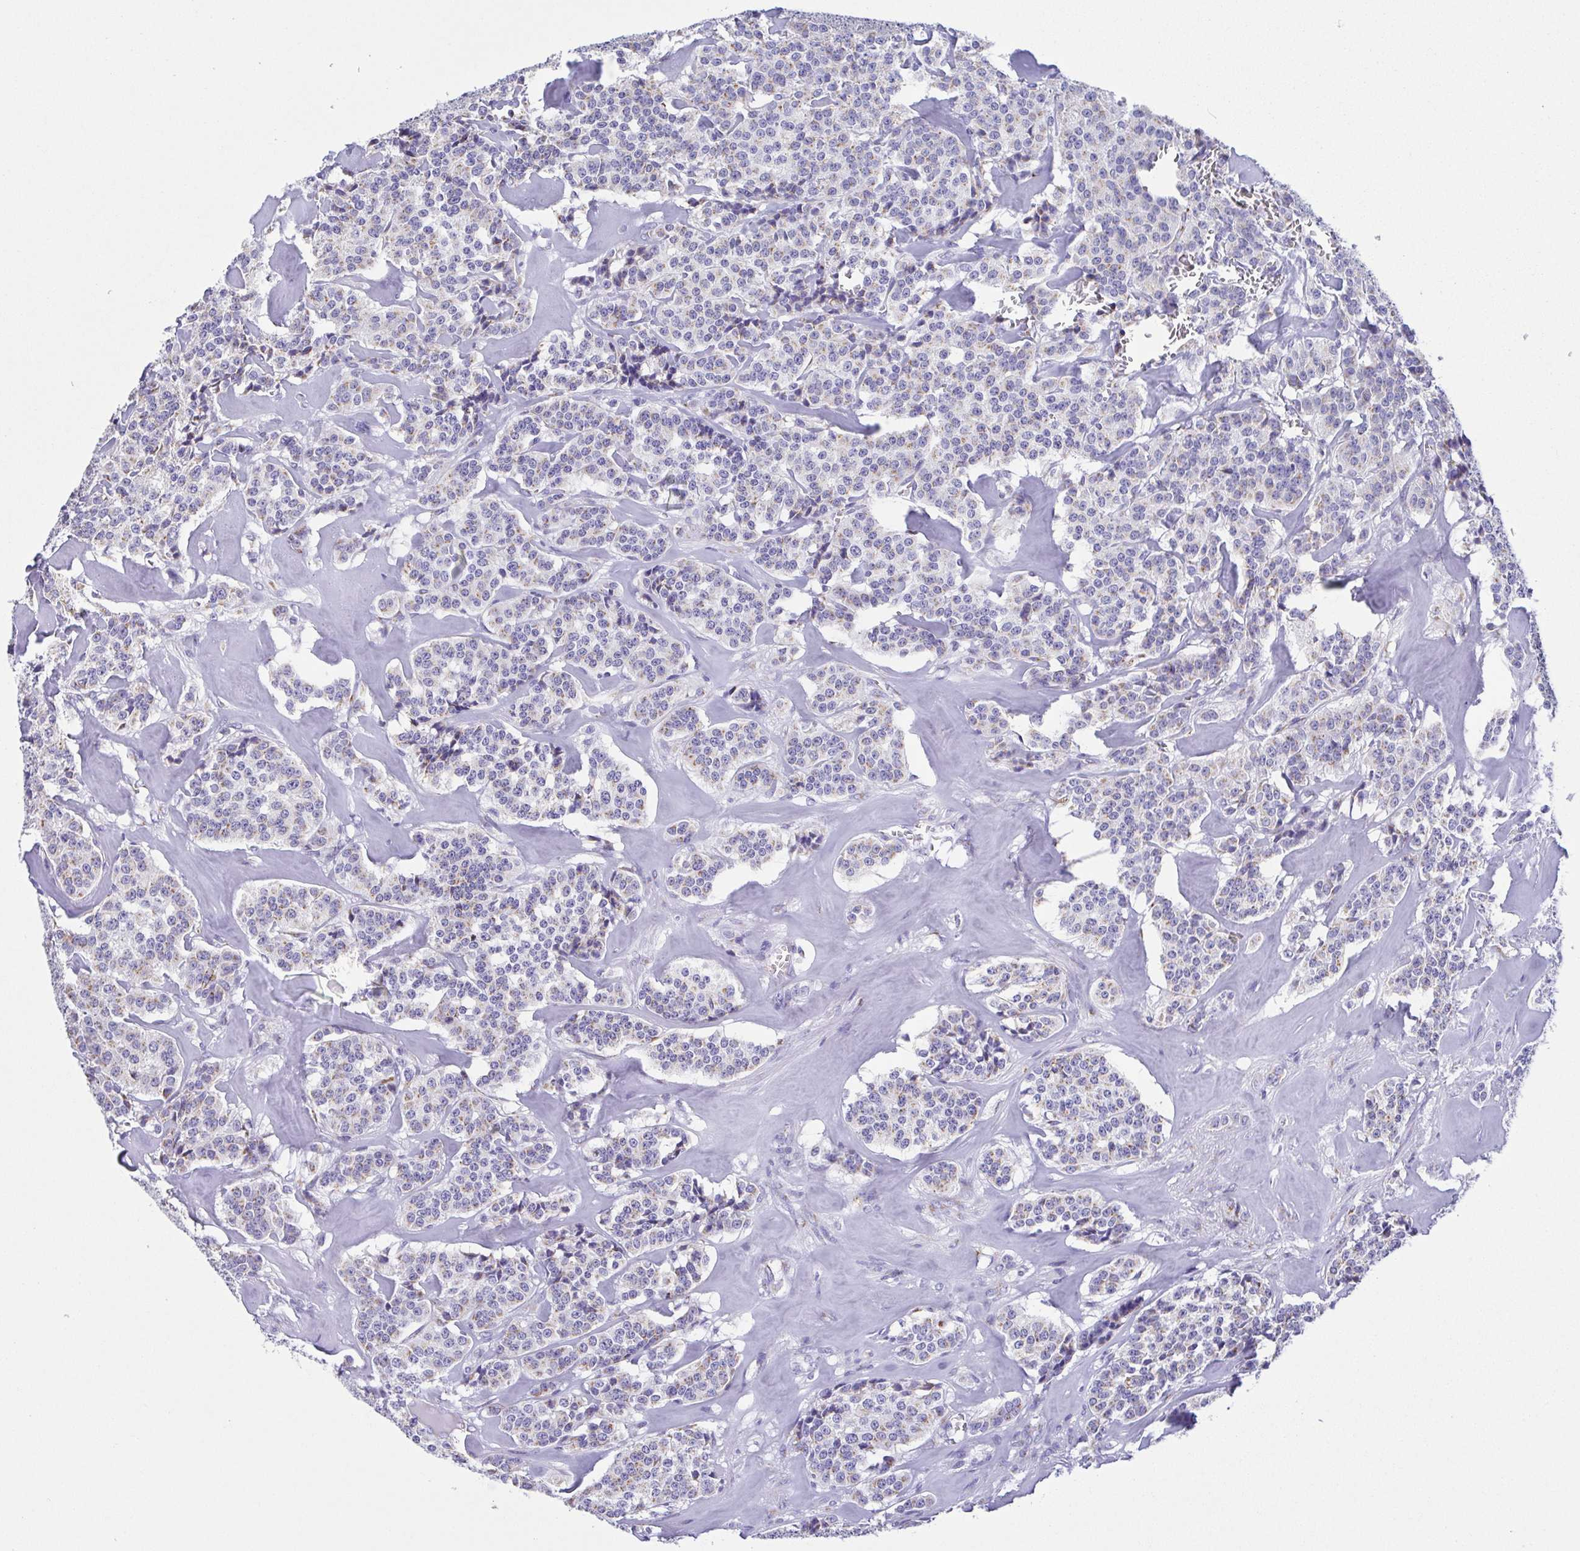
{"staining": {"intensity": "weak", "quantity": "<25%", "location": "cytoplasmic/membranous"}, "tissue": "carcinoid", "cell_type": "Tumor cells", "image_type": "cancer", "snomed": [{"axis": "morphology", "description": "Normal tissue, NOS"}, {"axis": "morphology", "description": "Carcinoid, malignant, NOS"}, {"axis": "topography", "description": "Lung"}], "caption": "Human malignant carcinoid stained for a protein using immunohistochemistry displays no positivity in tumor cells.", "gene": "SULT1B1", "patient": {"sex": "female", "age": 46}}